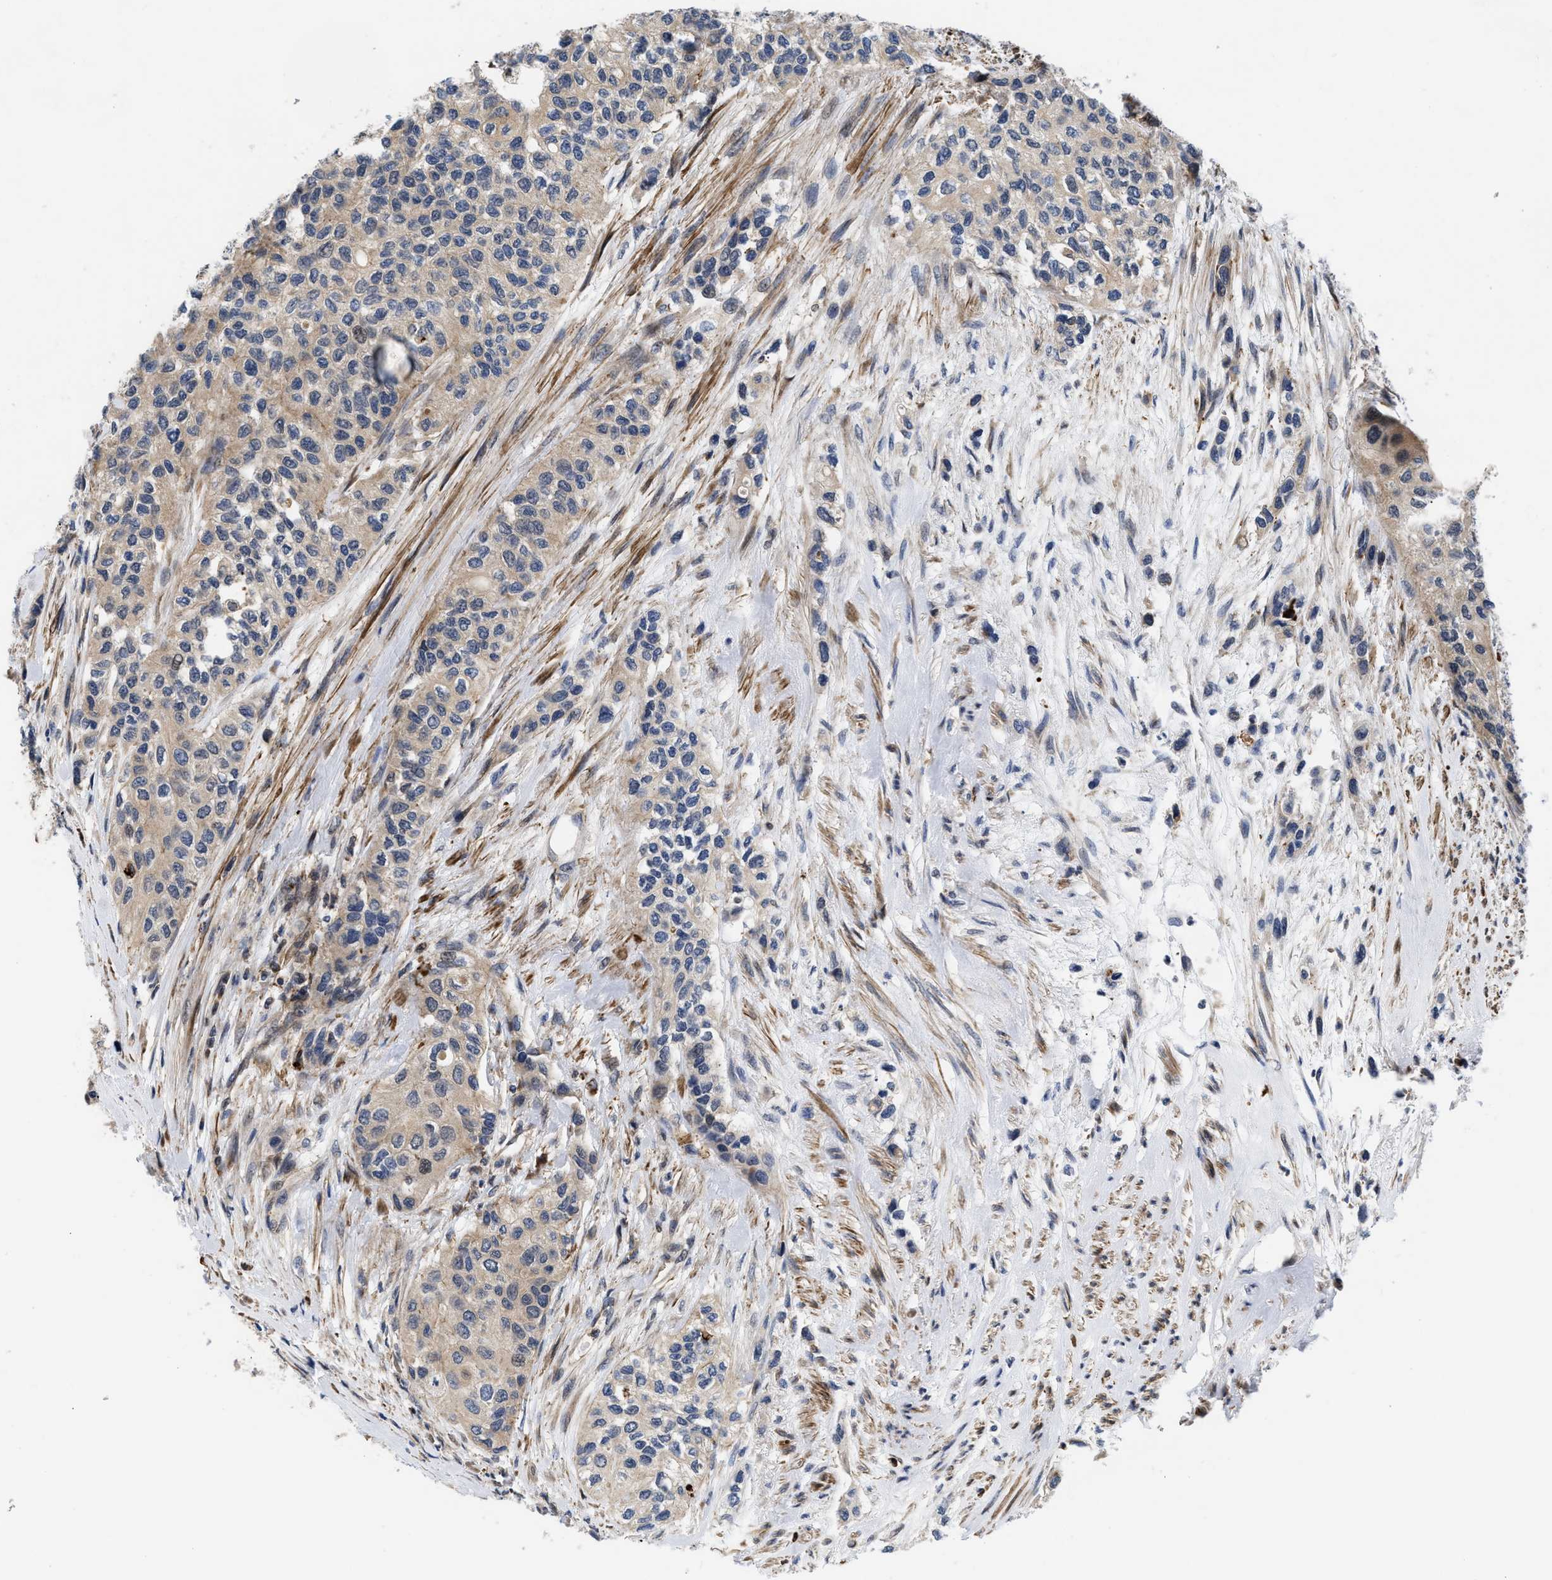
{"staining": {"intensity": "moderate", "quantity": ">75%", "location": "cytoplasmic/membranous"}, "tissue": "urothelial cancer", "cell_type": "Tumor cells", "image_type": "cancer", "snomed": [{"axis": "morphology", "description": "Urothelial carcinoma, High grade"}, {"axis": "topography", "description": "Urinary bladder"}], "caption": "Protein expression by immunohistochemistry reveals moderate cytoplasmic/membranous positivity in about >75% of tumor cells in urothelial carcinoma (high-grade). Ihc stains the protein of interest in brown and the nuclei are stained blue.", "gene": "SPAST", "patient": {"sex": "female", "age": 56}}